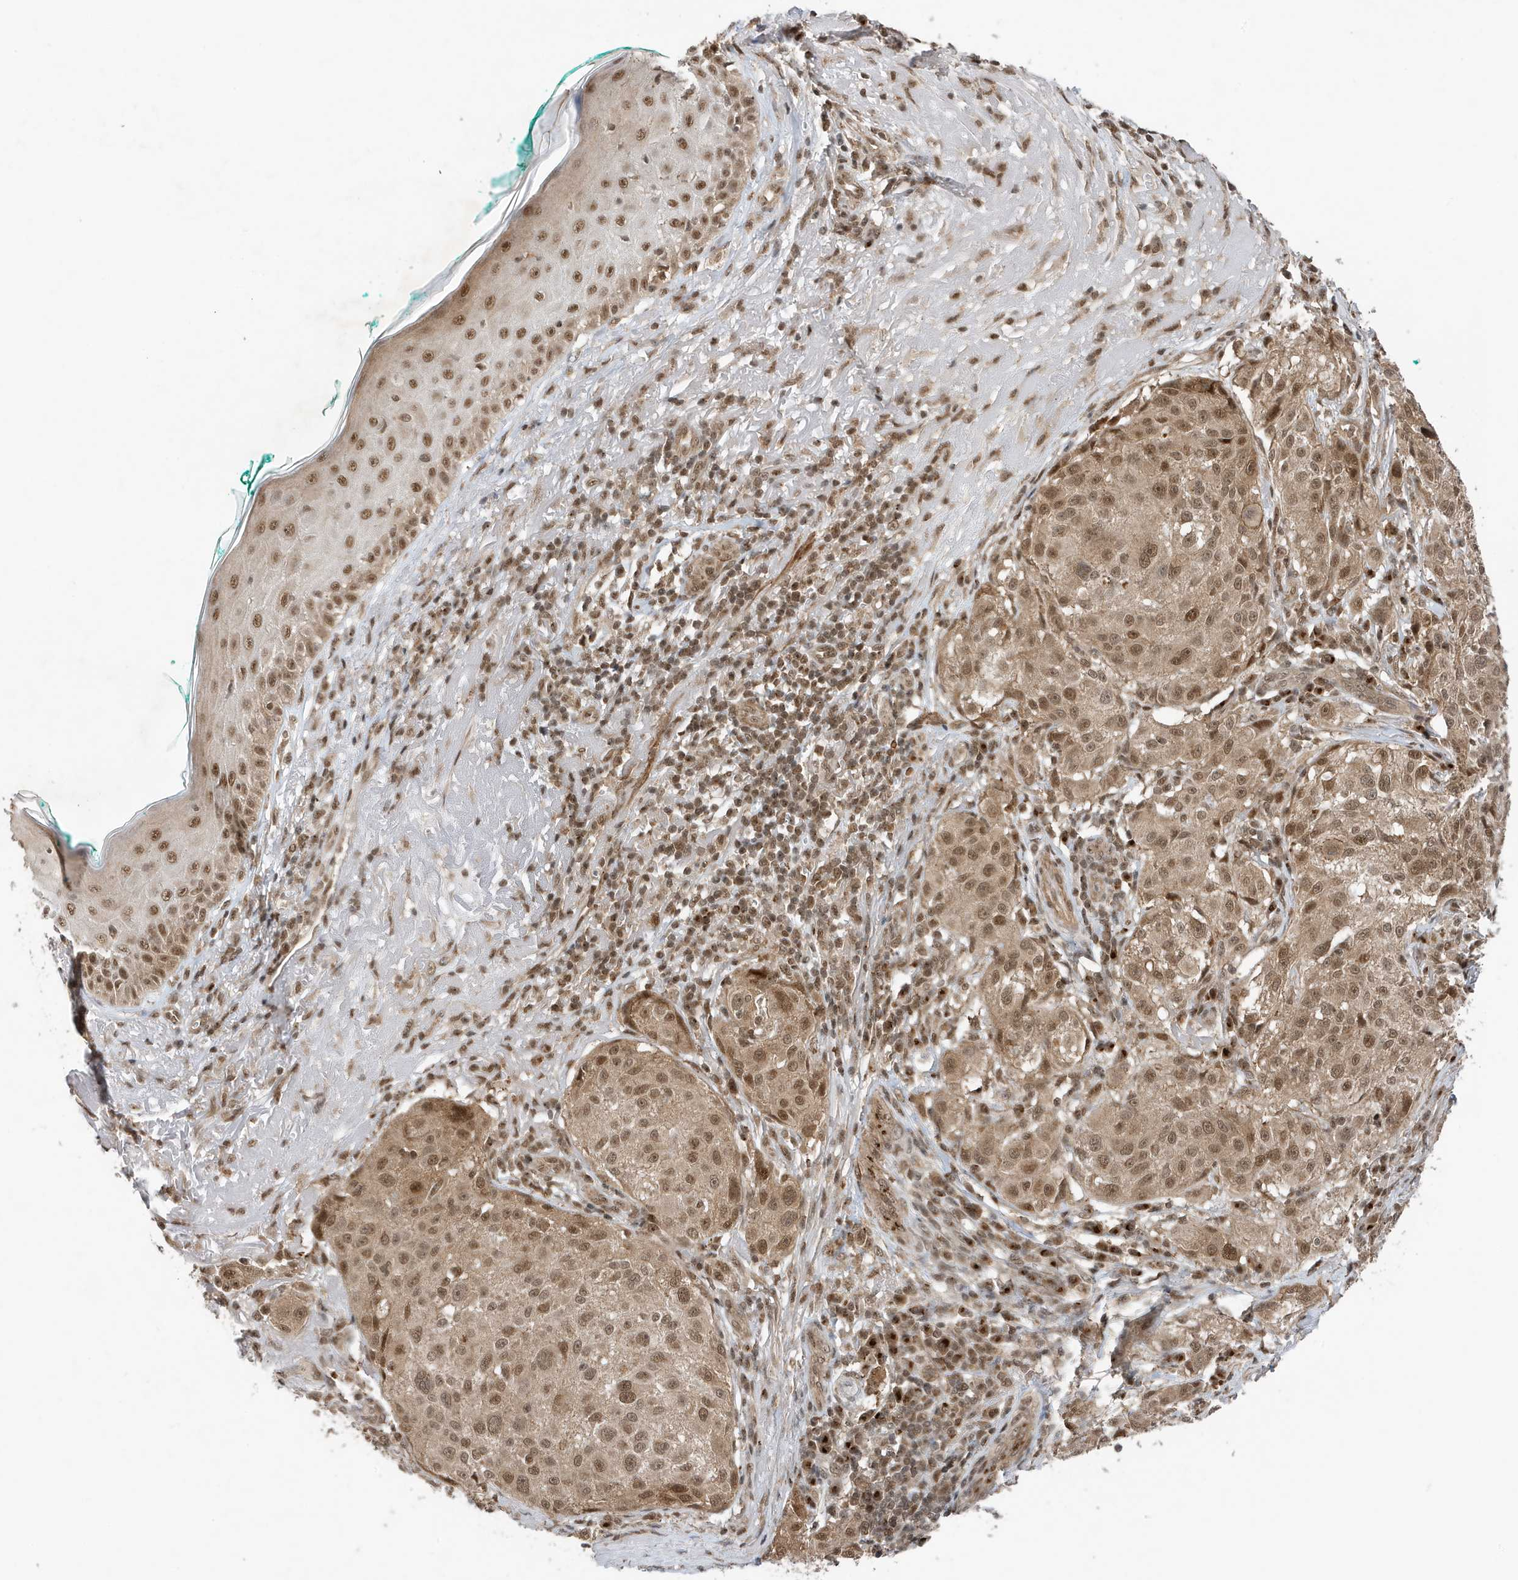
{"staining": {"intensity": "moderate", "quantity": ">75%", "location": "cytoplasmic/membranous,nuclear"}, "tissue": "melanoma", "cell_type": "Tumor cells", "image_type": "cancer", "snomed": [{"axis": "morphology", "description": "Necrosis, NOS"}, {"axis": "morphology", "description": "Malignant melanoma, NOS"}, {"axis": "topography", "description": "Skin"}], "caption": "Immunohistochemistry photomicrograph of neoplastic tissue: human melanoma stained using IHC reveals medium levels of moderate protein expression localized specifically in the cytoplasmic/membranous and nuclear of tumor cells, appearing as a cytoplasmic/membranous and nuclear brown color.", "gene": "MAST3", "patient": {"sex": "female", "age": 87}}